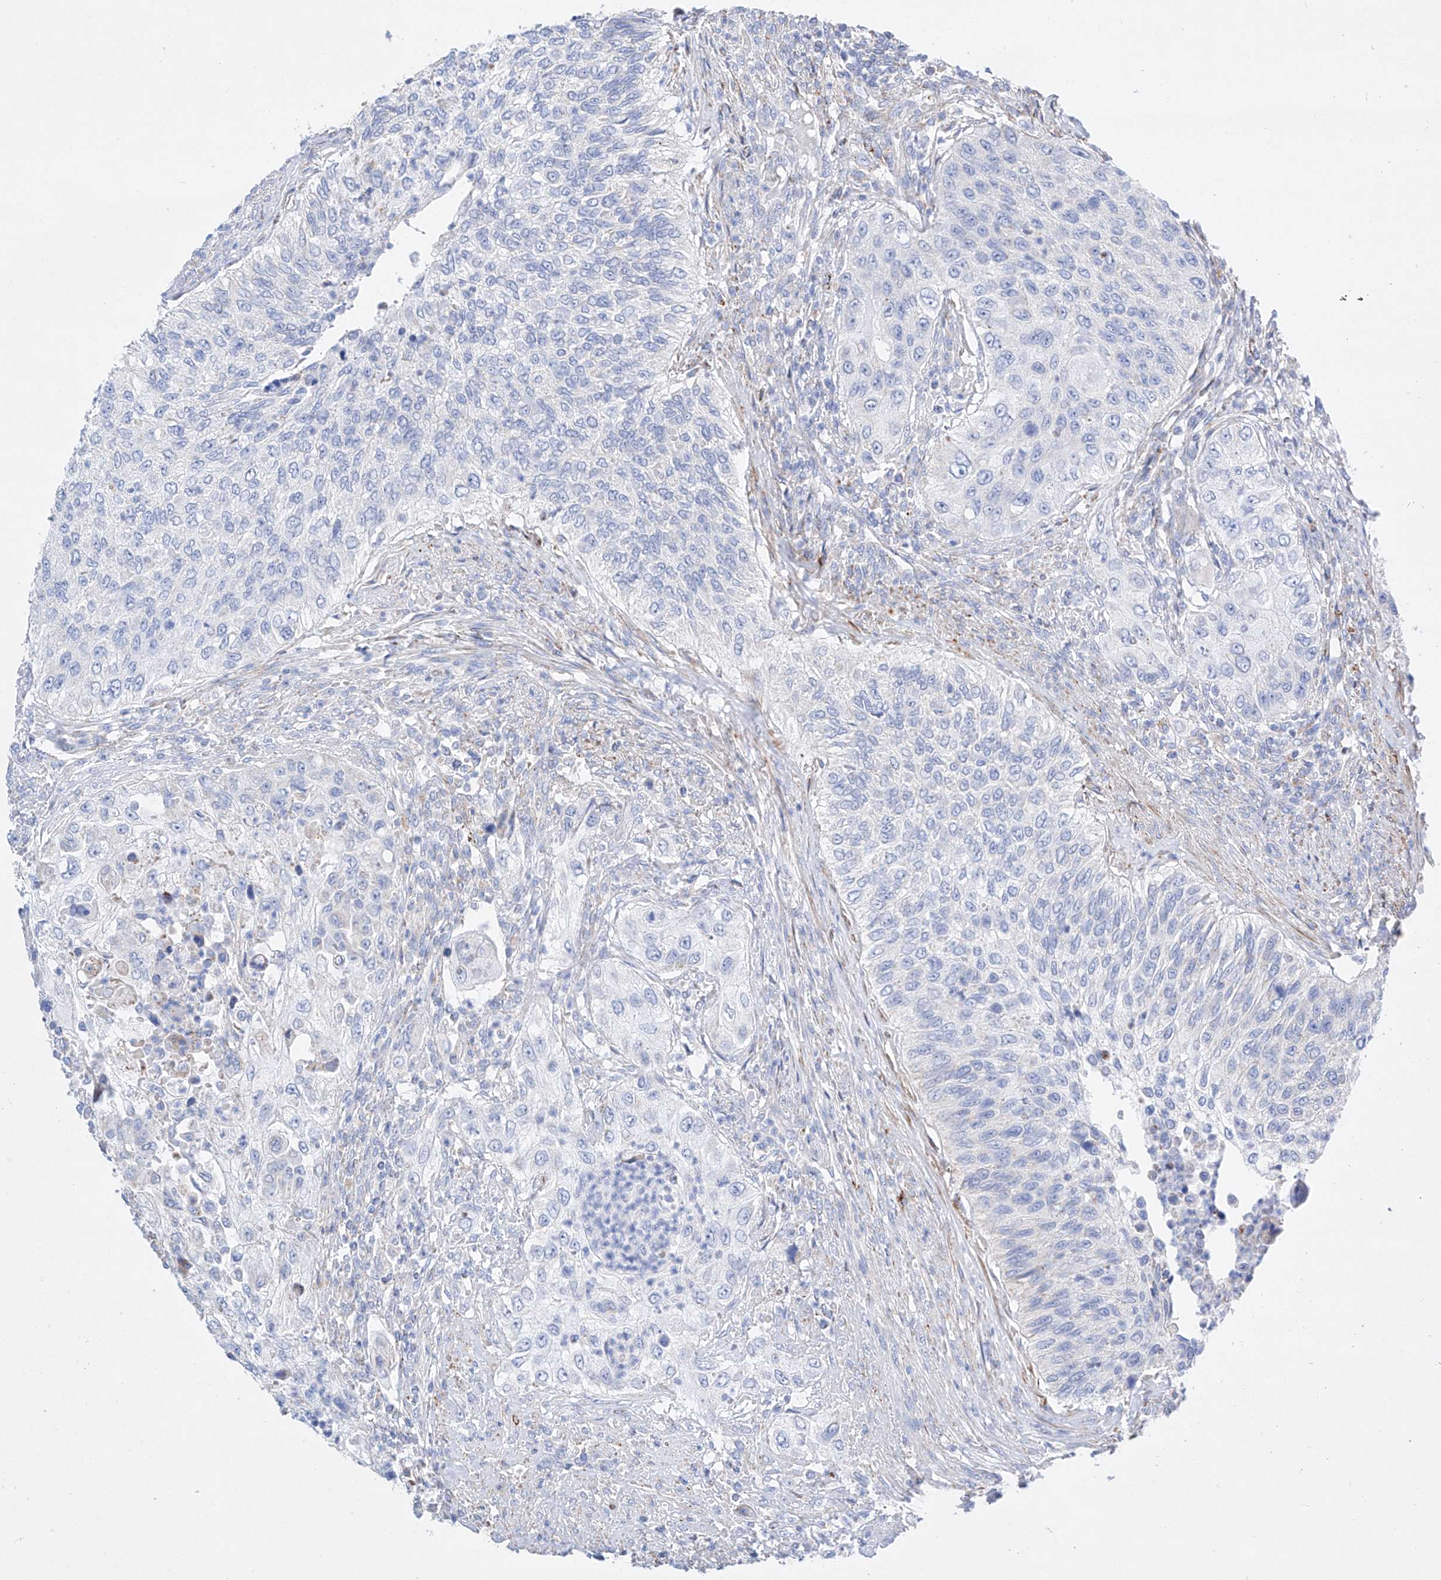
{"staining": {"intensity": "negative", "quantity": "none", "location": "none"}, "tissue": "urothelial cancer", "cell_type": "Tumor cells", "image_type": "cancer", "snomed": [{"axis": "morphology", "description": "Urothelial carcinoma, High grade"}, {"axis": "topography", "description": "Urinary bladder"}], "caption": "Immunohistochemistry (IHC) of human urothelial carcinoma (high-grade) displays no positivity in tumor cells. (DAB (3,3'-diaminobenzidine) IHC visualized using brightfield microscopy, high magnification).", "gene": "C6orf62", "patient": {"sex": "female", "age": 60}}